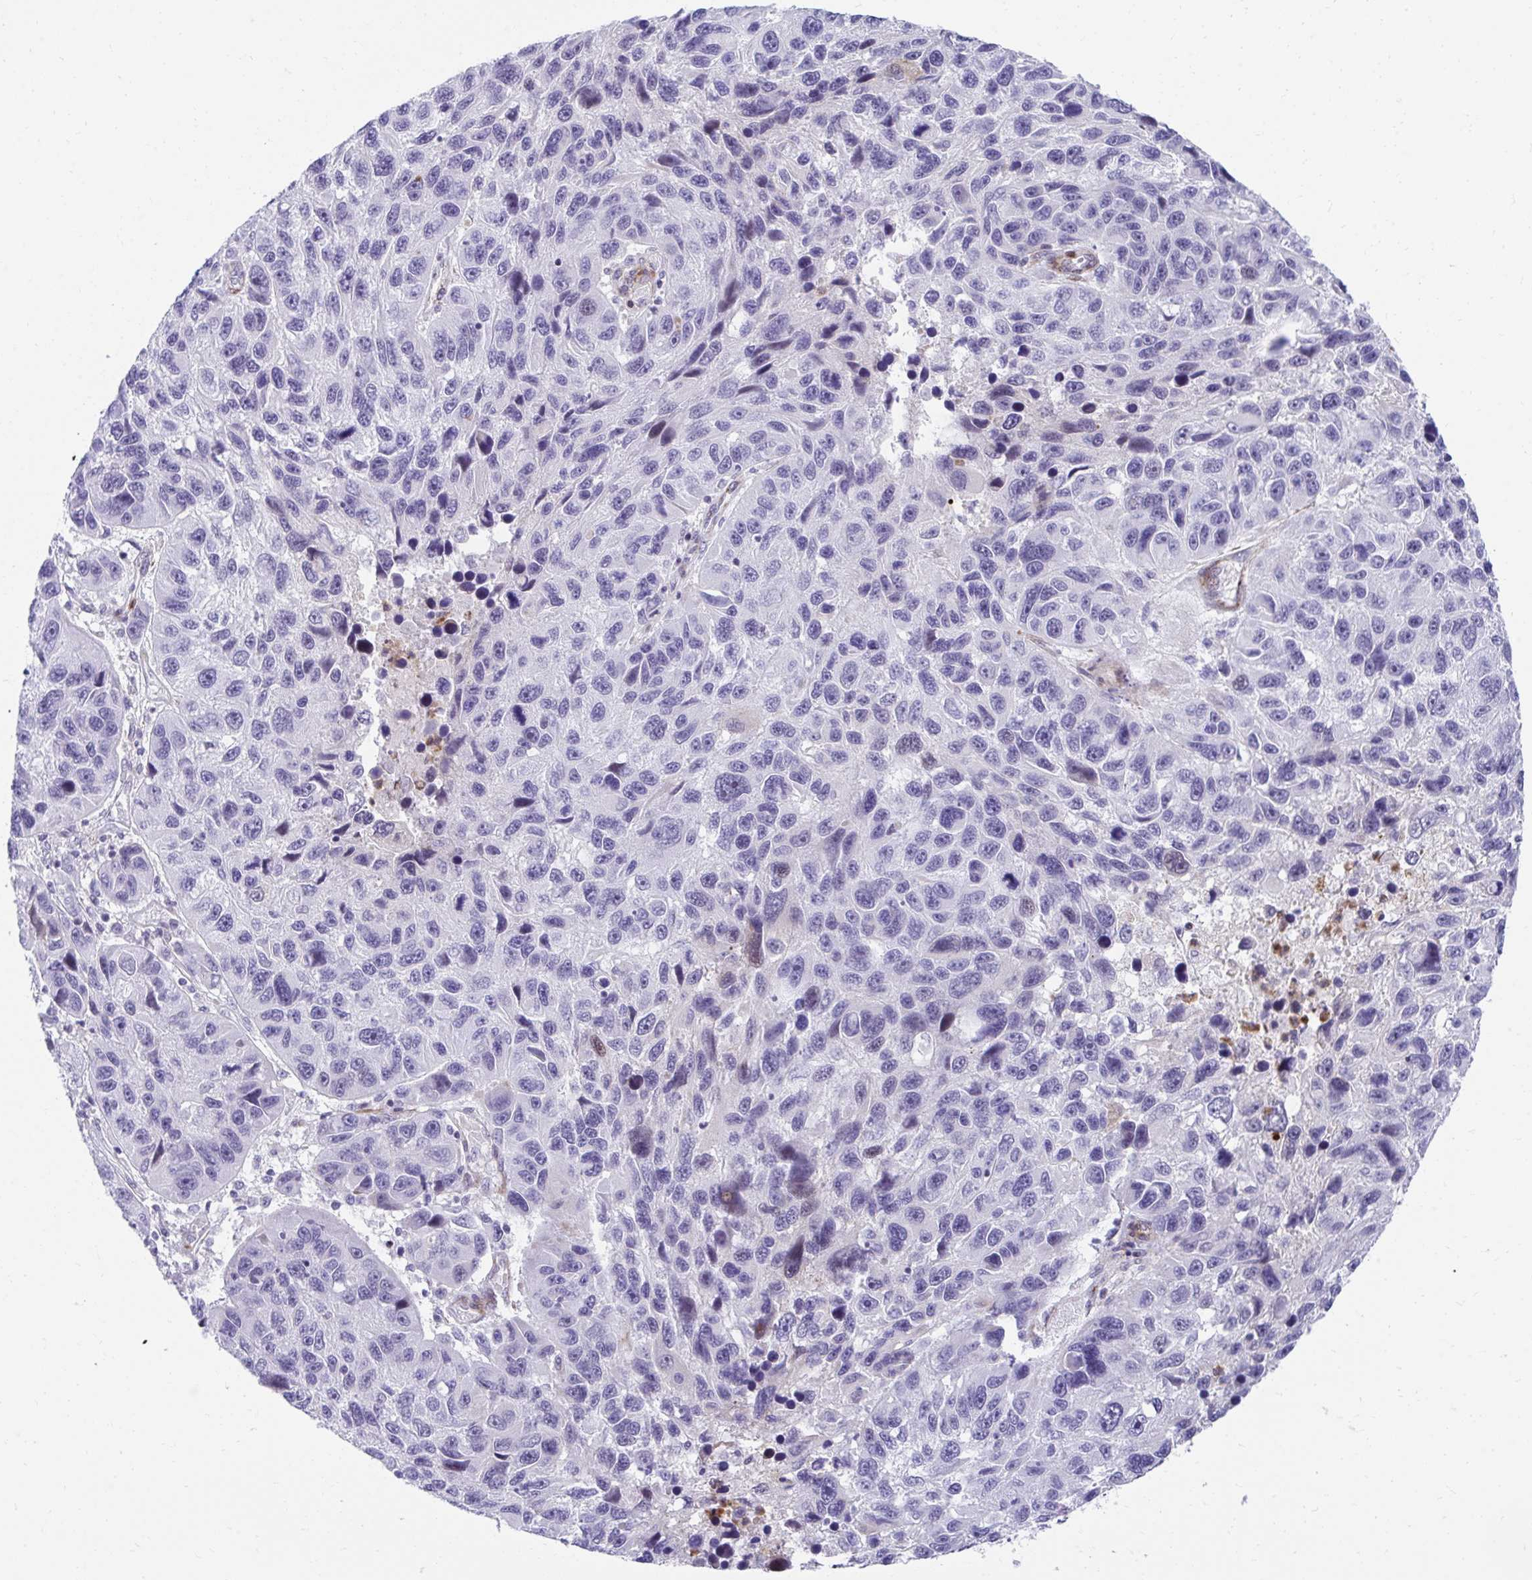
{"staining": {"intensity": "negative", "quantity": "none", "location": "none"}, "tissue": "melanoma", "cell_type": "Tumor cells", "image_type": "cancer", "snomed": [{"axis": "morphology", "description": "Malignant melanoma, NOS"}, {"axis": "topography", "description": "Skin"}], "caption": "The micrograph demonstrates no significant positivity in tumor cells of melanoma. The staining is performed using DAB brown chromogen with nuclei counter-stained in using hematoxylin.", "gene": "CSTB", "patient": {"sex": "male", "age": 53}}